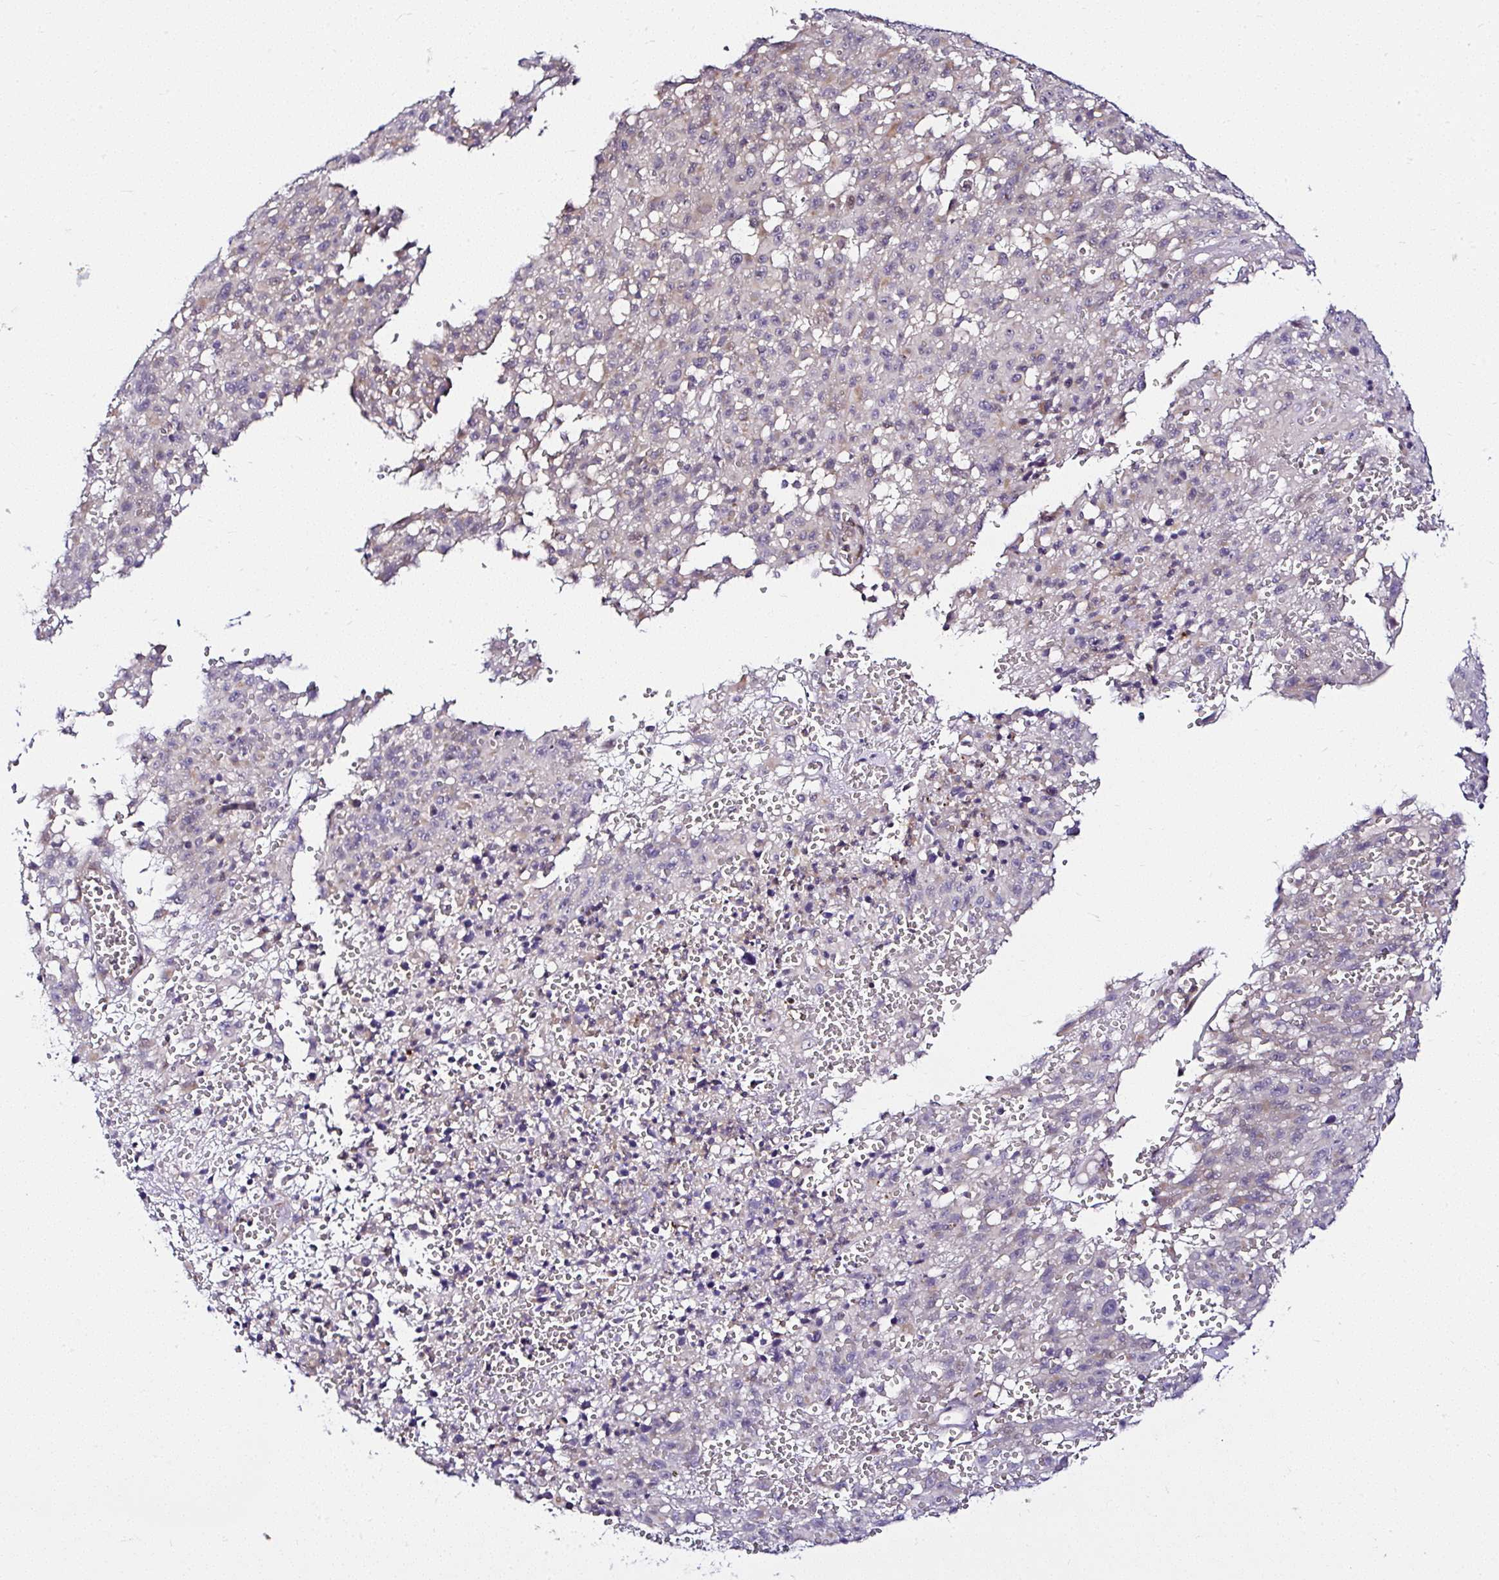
{"staining": {"intensity": "negative", "quantity": "none", "location": "none"}, "tissue": "melanoma", "cell_type": "Tumor cells", "image_type": "cancer", "snomed": [{"axis": "morphology", "description": "Malignant melanoma, NOS"}, {"axis": "topography", "description": "Skin"}], "caption": "An immunohistochemistry (IHC) micrograph of melanoma is shown. There is no staining in tumor cells of melanoma. (Stains: DAB (3,3'-diaminobenzidine) immunohistochemistry with hematoxylin counter stain, Microscopy: brightfield microscopy at high magnification).", "gene": "DEPDC5", "patient": {"sex": "male", "age": 46}}